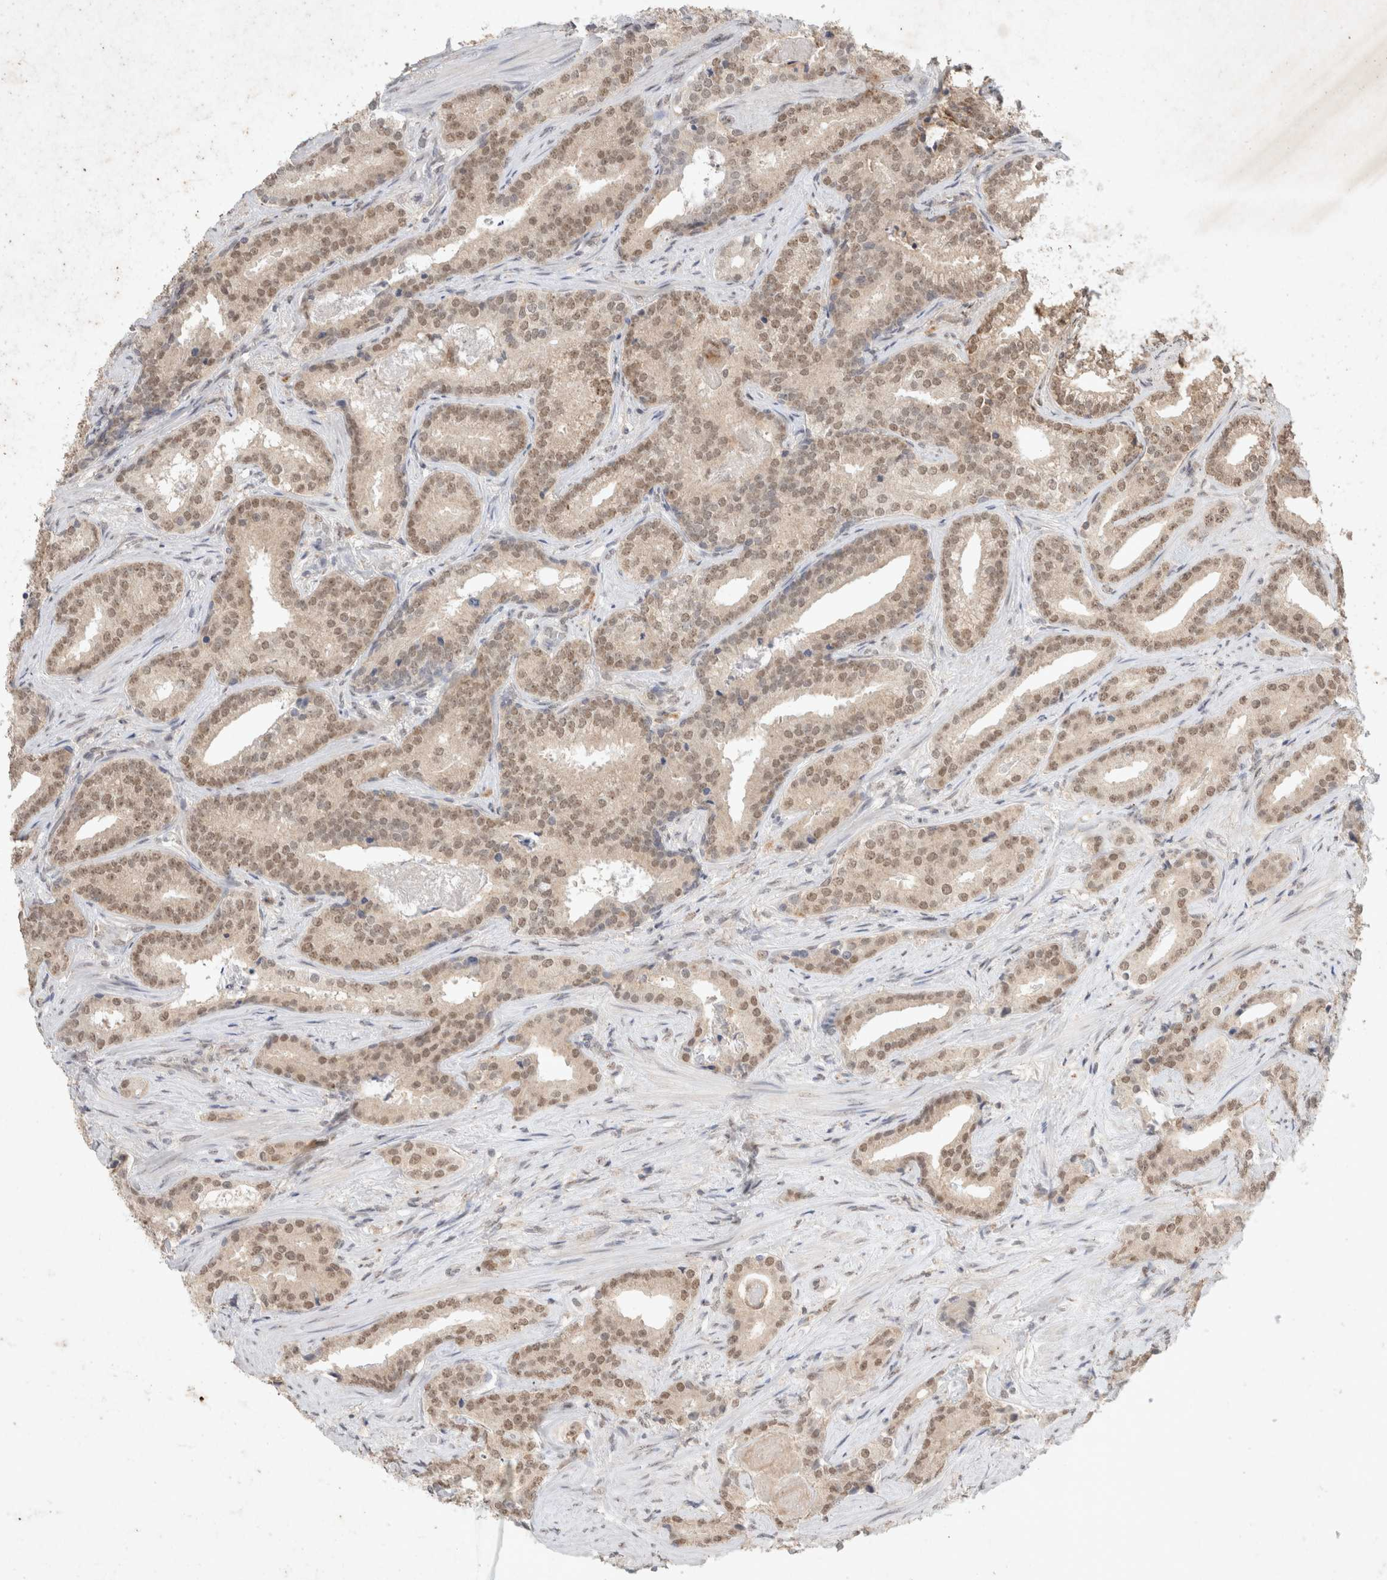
{"staining": {"intensity": "moderate", "quantity": ">75%", "location": "nuclear"}, "tissue": "prostate cancer", "cell_type": "Tumor cells", "image_type": "cancer", "snomed": [{"axis": "morphology", "description": "Adenocarcinoma, Low grade"}, {"axis": "topography", "description": "Prostate"}], "caption": "This image exhibits prostate cancer stained with immunohistochemistry to label a protein in brown. The nuclear of tumor cells show moderate positivity for the protein. Nuclei are counter-stained blue.", "gene": "FBXO42", "patient": {"sex": "male", "age": 67}}